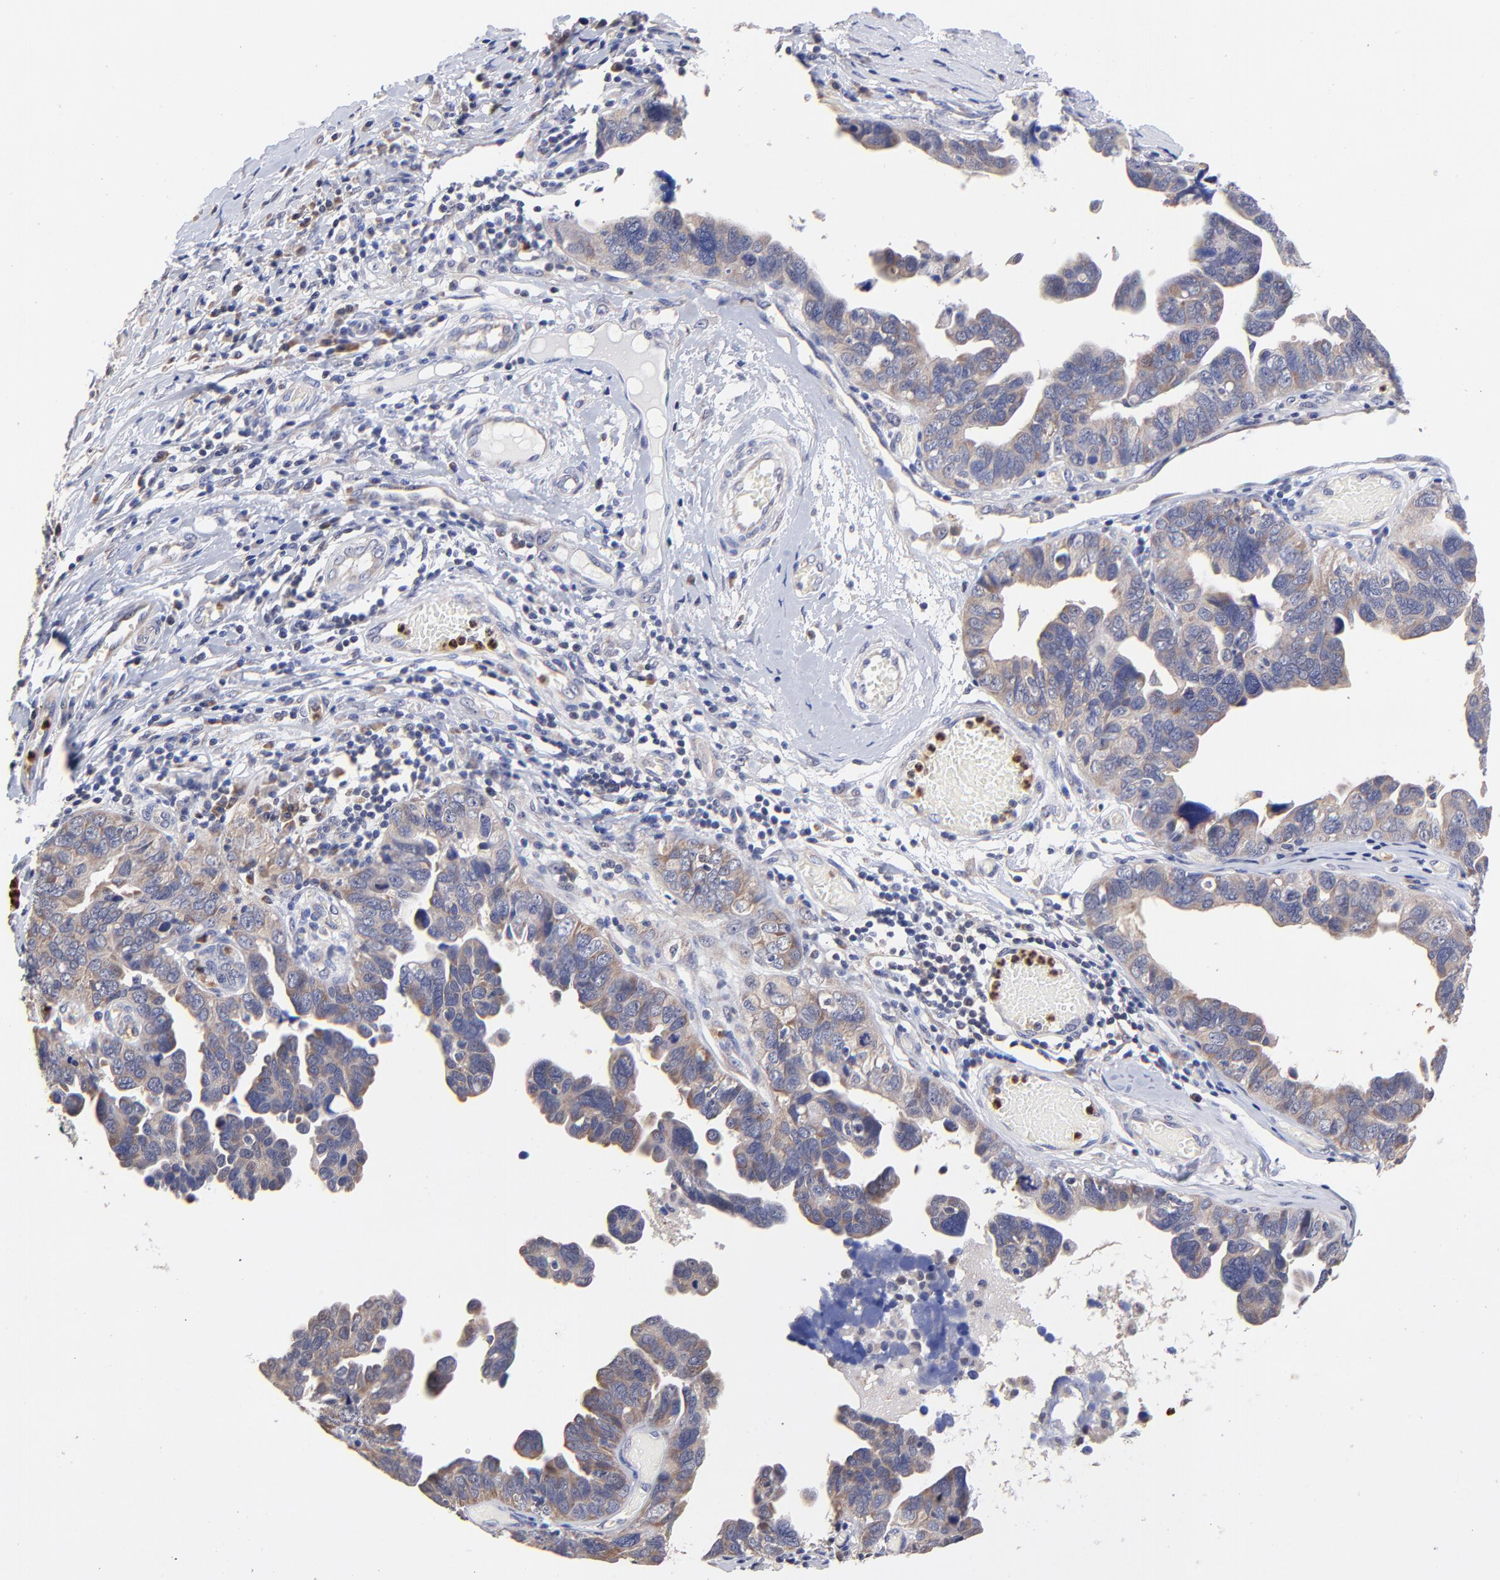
{"staining": {"intensity": "moderate", "quantity": ">75%", "location": "cytoplasmic/membranous"}, "tissue": "ovarian cancer", "cell_type": "Tumor cells", "image_type": "cancer", "snomed": [{"axis": "morphology", "description": "Cystadenocarcinoma, serous, NOS"}, {"axis": "topography", "description": "Ovary"}], "caption": "Immunohistochemical staining of serous cystadenocarcinoma (ovarian) reveals medium levels of moderate cytoplasmic/membranous staining in about >75% of tumor cells.", "gene": "BBOF1", "patient": {"sex": "female", "age": 64}}